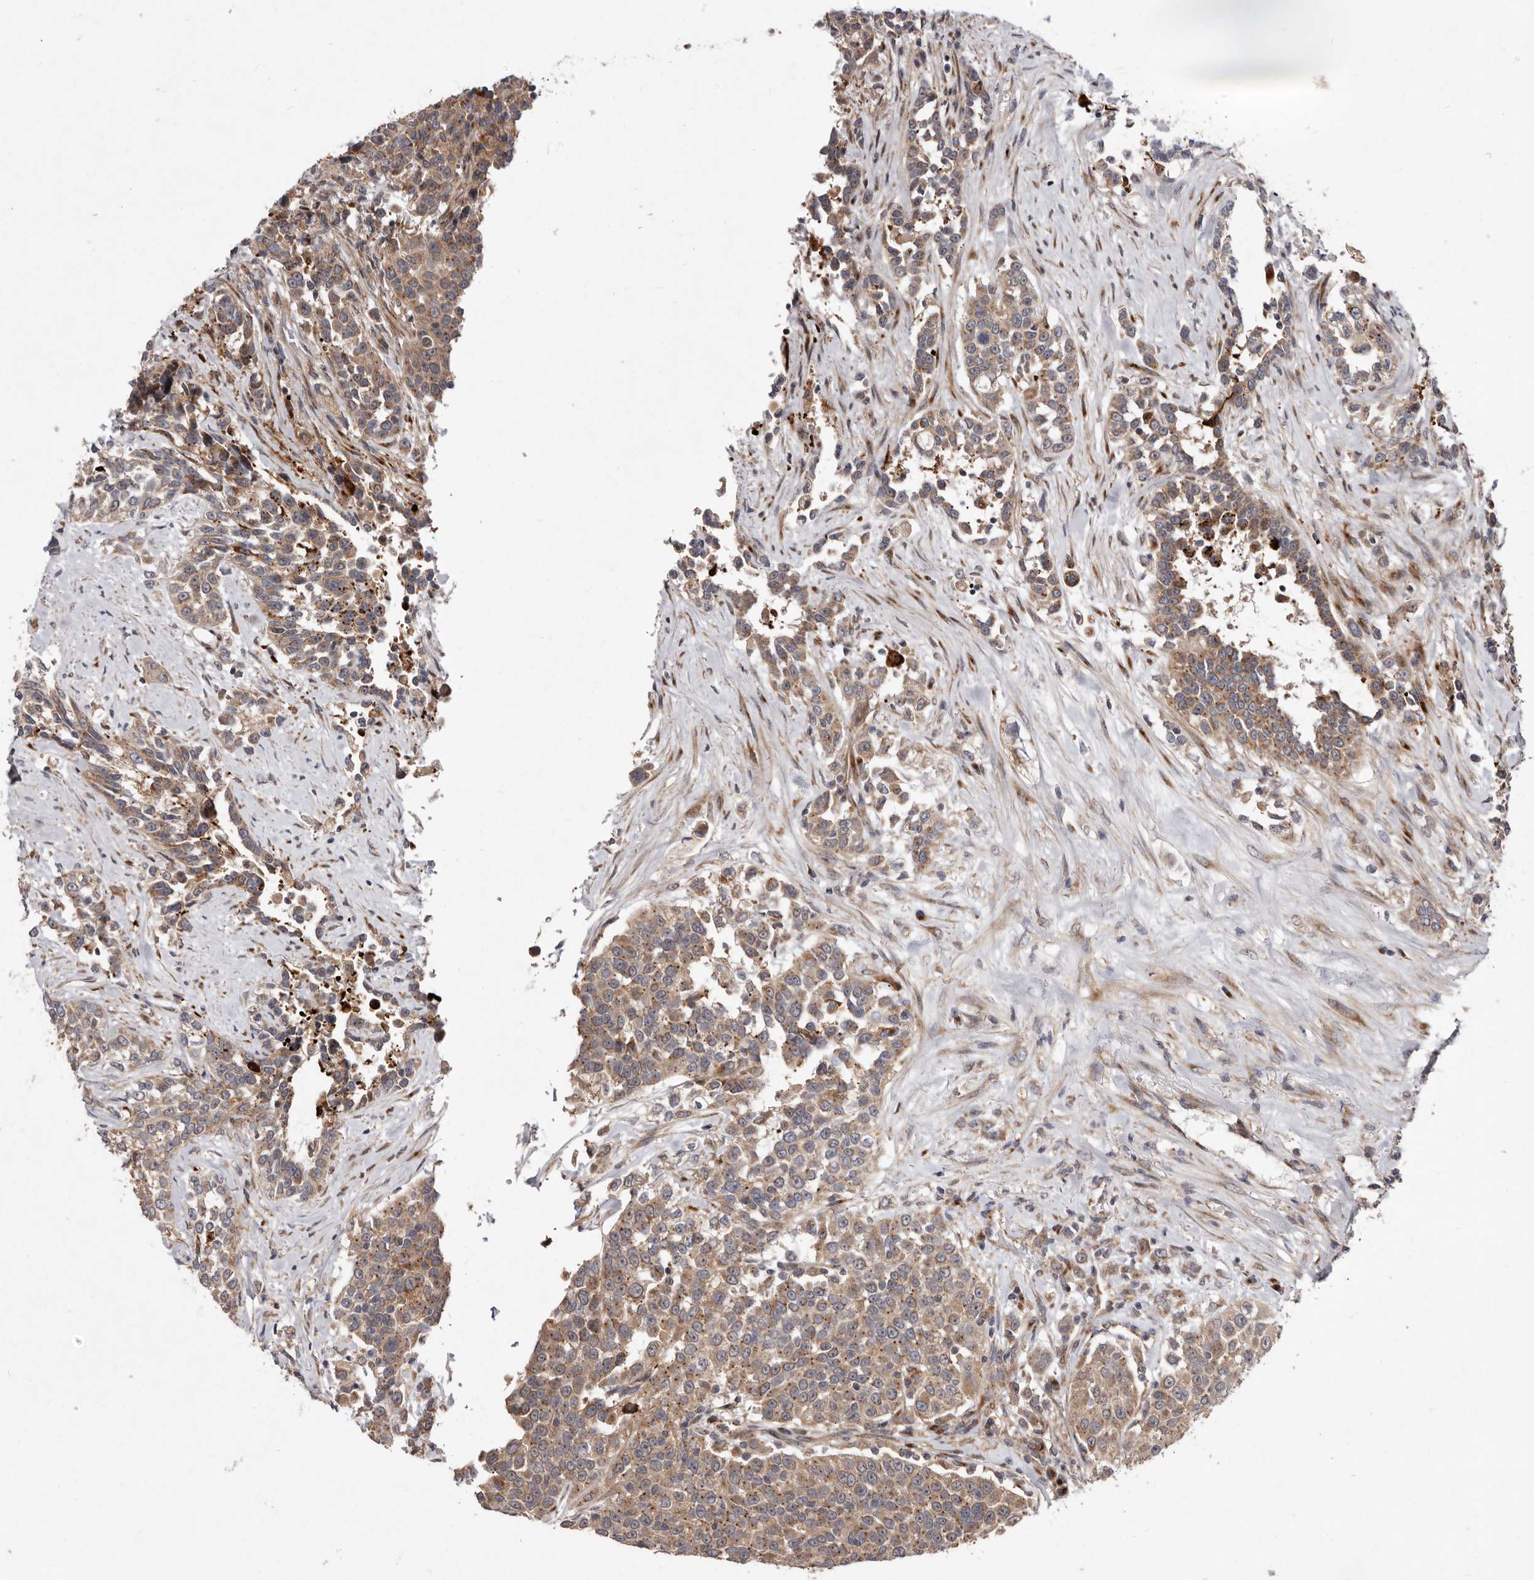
{"staining": {"intensity": "moderate", "quantity": ">75%", "location": "cytoplasmic/membranous"}, "tissue": "urothelial cancer", "cell_type": "Tumor cells", "image_type": "cancer", "snomed": [{"axis": "morphology", "description": "Urothelial carcinoma, High grade"}, {"axis": "topography", "description": "Urinary bladder"}], "caption": "Tumor cells demonstrate medium levels of moderate cytoplasmic/membranous positivity in approximately >75% of cells in human high-grade urothelial carcinoma.", "gene": "FLAD1", "patient": {"sex": "female", "age": 80}}